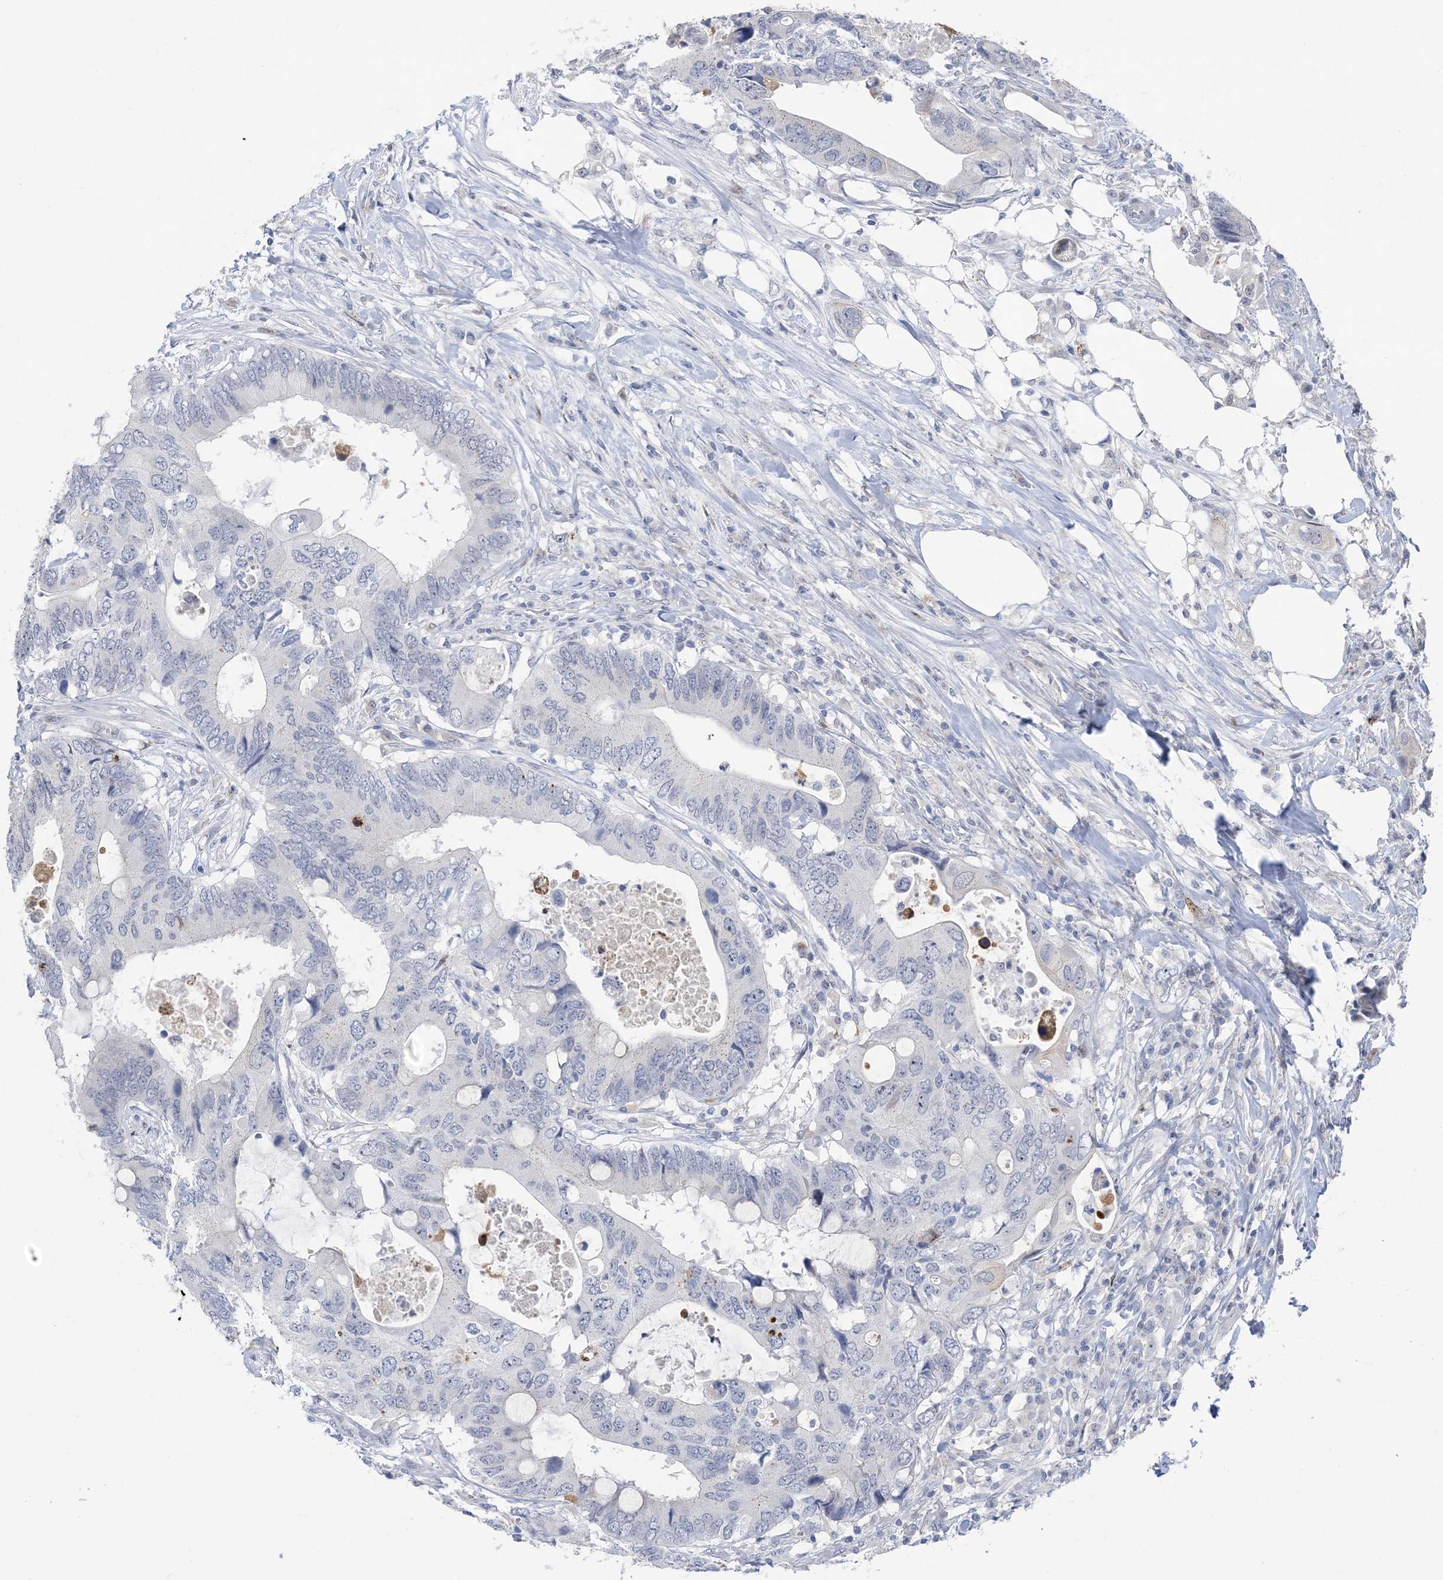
{"staining": {"intensity": "negative", "quantity": "none", "location": "none"}, "tissue": "colorectal cancer", "cell_type": "Tumor cells", "image_type": "cancer", "snomed": [{"axis": "morphology", "description": "Adenocarcinoma, NOS"}, {"axis": "topography", "description": "Colon"}], "caption": "Immunohistochemical staining of colorectal cancer (adenocarcinoma) displays no significant staining in tumor cells.", "gene": "SLC25A53", "patient": {"sex": "male", "age": 71}}